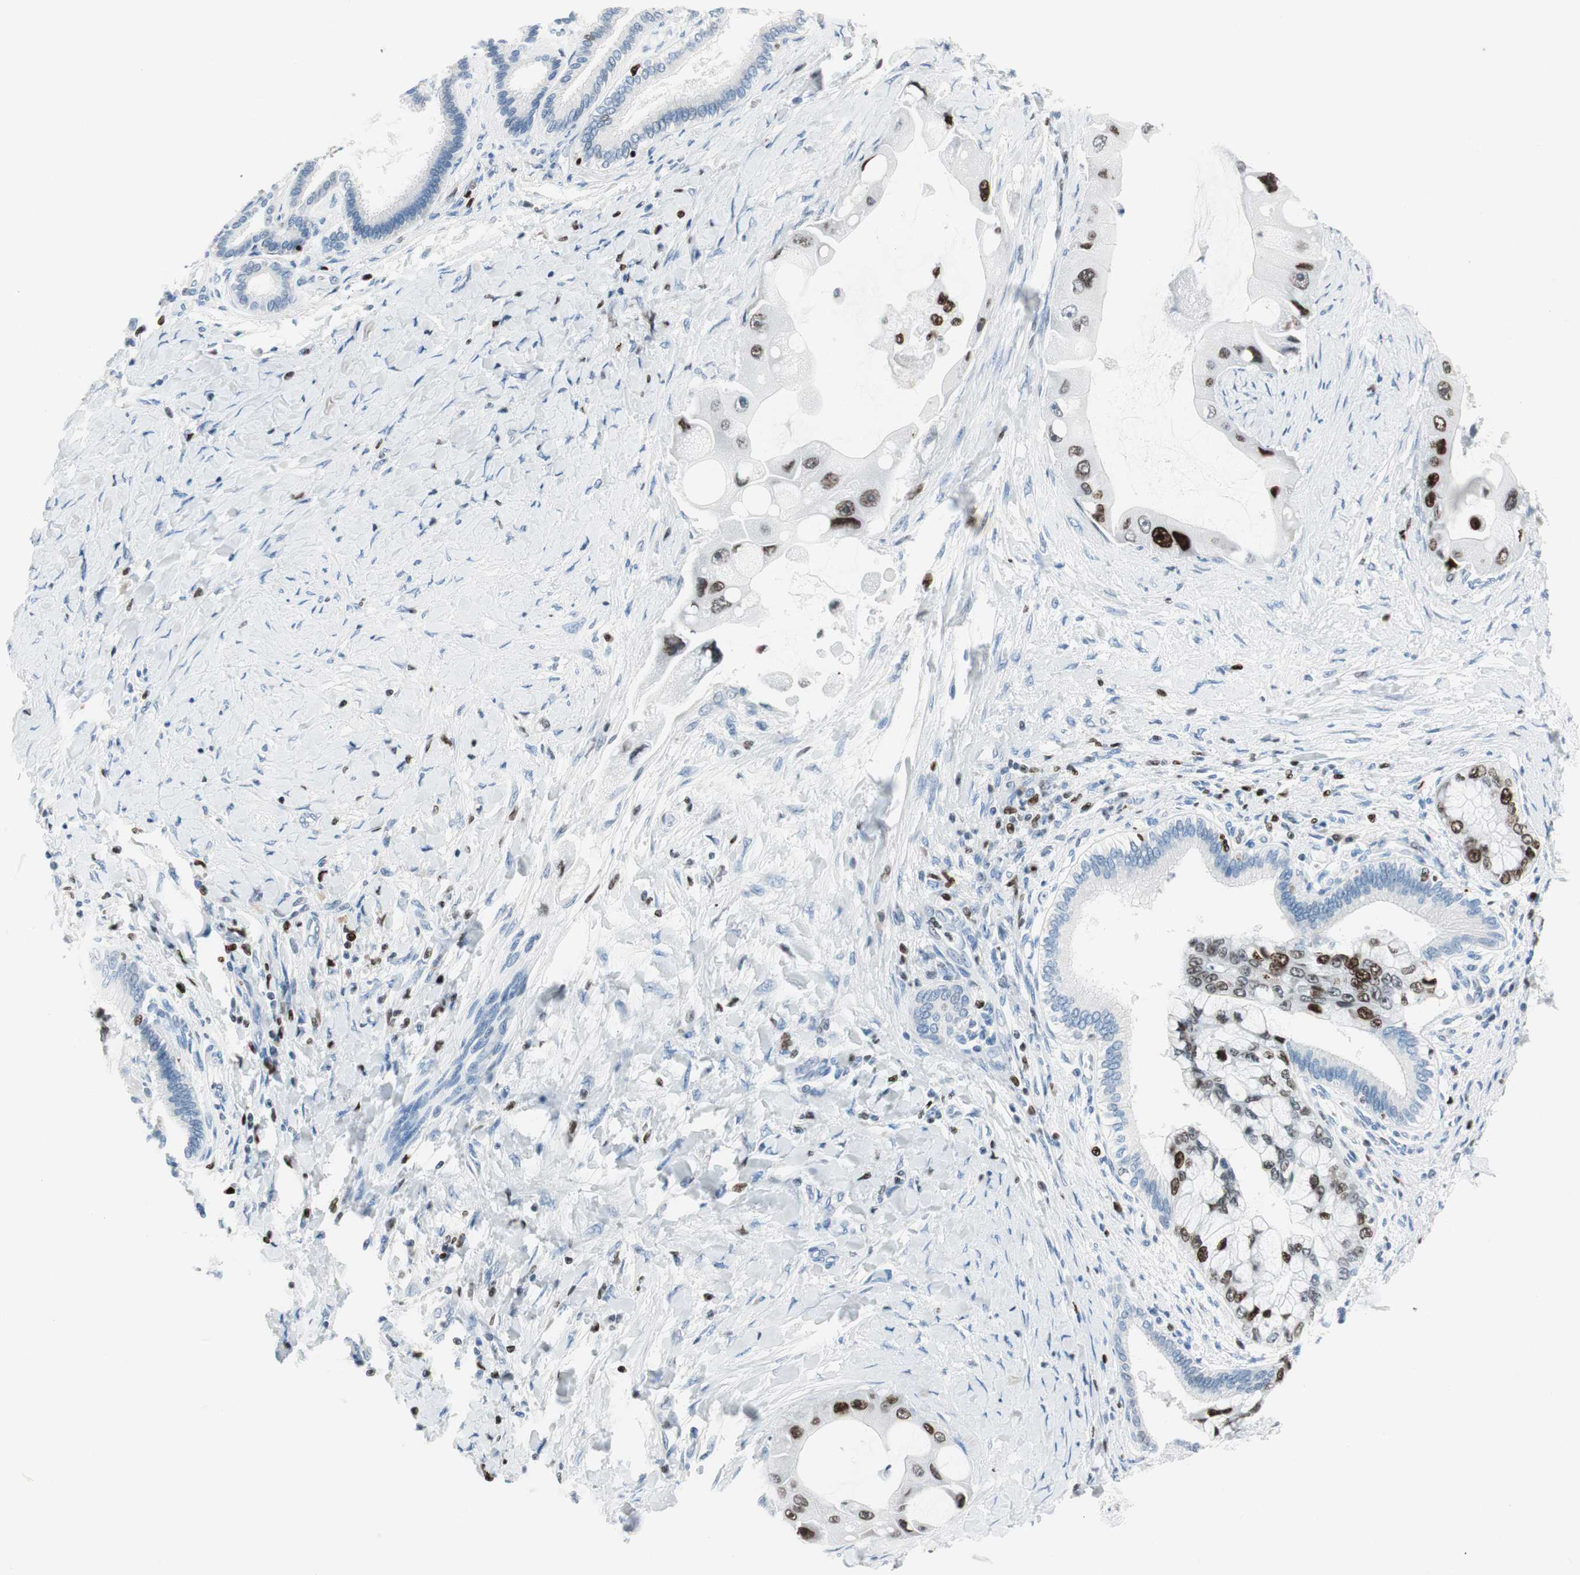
{"staining": {"intensity": "strong", "quantity": "25%-75%", "location": "nuclear"}, "tissue": "liver cancer", "cell_type": "Tumor cells", "image_type": "cancer", "snomed": [{"axis": "morphology", "description": "Normal tissue, NOS"}, {"axis": "morphology", "description": "Cholangiocarcinoma"}, {"axis": "topography", "description": "Liver"}, {"axis": "topography", "description": "Peripheral nerve tissue"}], "caption": "A high amount of strong nuclear expression is seen in about 25%-75% of tumor cells in liver cancer (cholangiocarcinoma) tissue. The protein is shown in brown color, while the nuclei are stained blue.", "gene": "EZH2", "patient": {"sex": "male", "age": 50}}